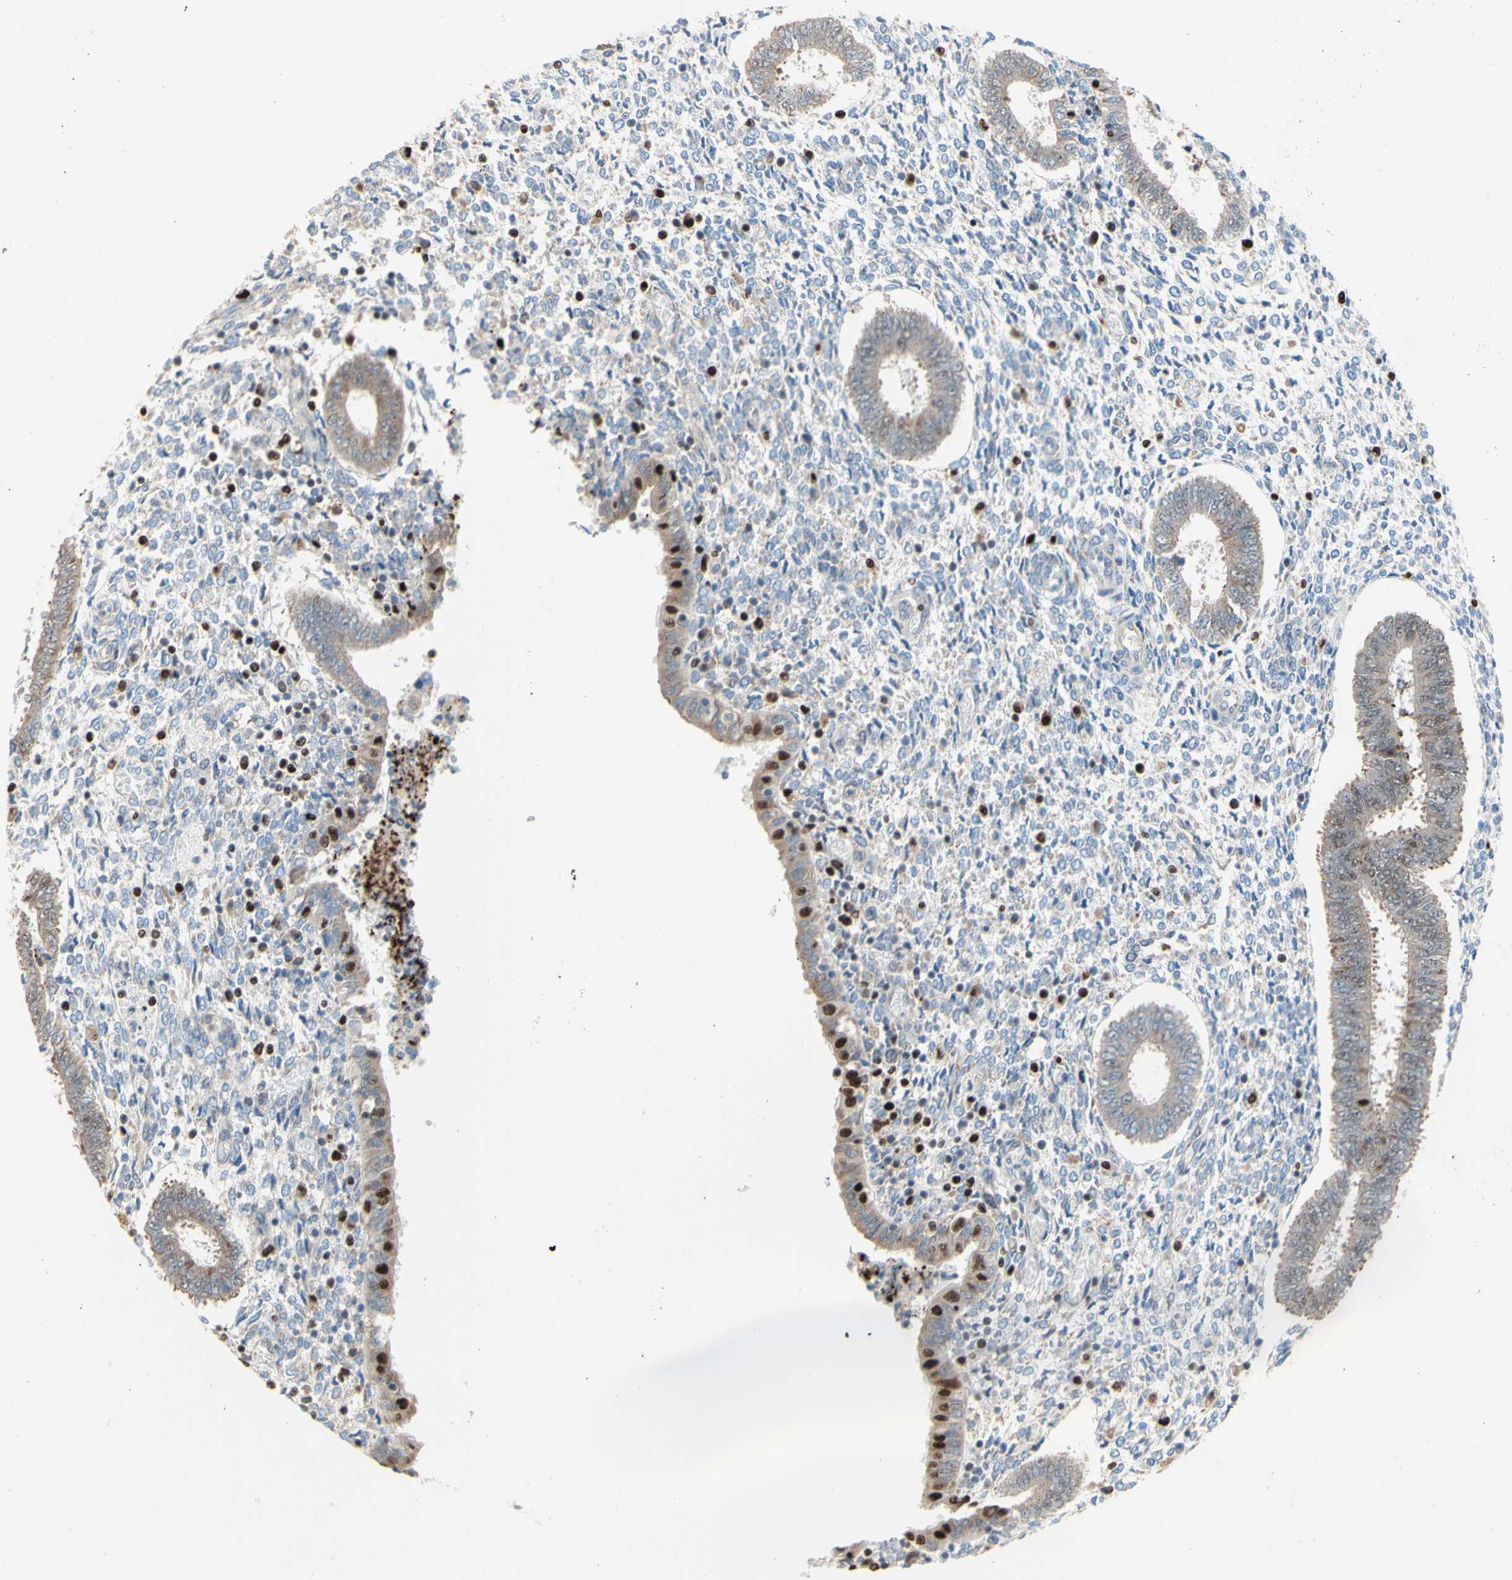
{"staining": {"intensity": "negative", "quantity": "none", "location": "none"}, "tissue": "endometrium", "cell_type": "Cells in endometrial stroma", "image_type": "normal", "snomed": [{"axis": "morphology", "description": "Normal tissue, NOS"}, {"axis": "topography", "description": "Endometrium"}], "caption": "This is an immunohistochemistry (IHC) photomicrograph of normal endometrium. There is no staining in cells in endometrial stroma.", "gene": "EED", "patient": {"sex": "female", "age": 35}}